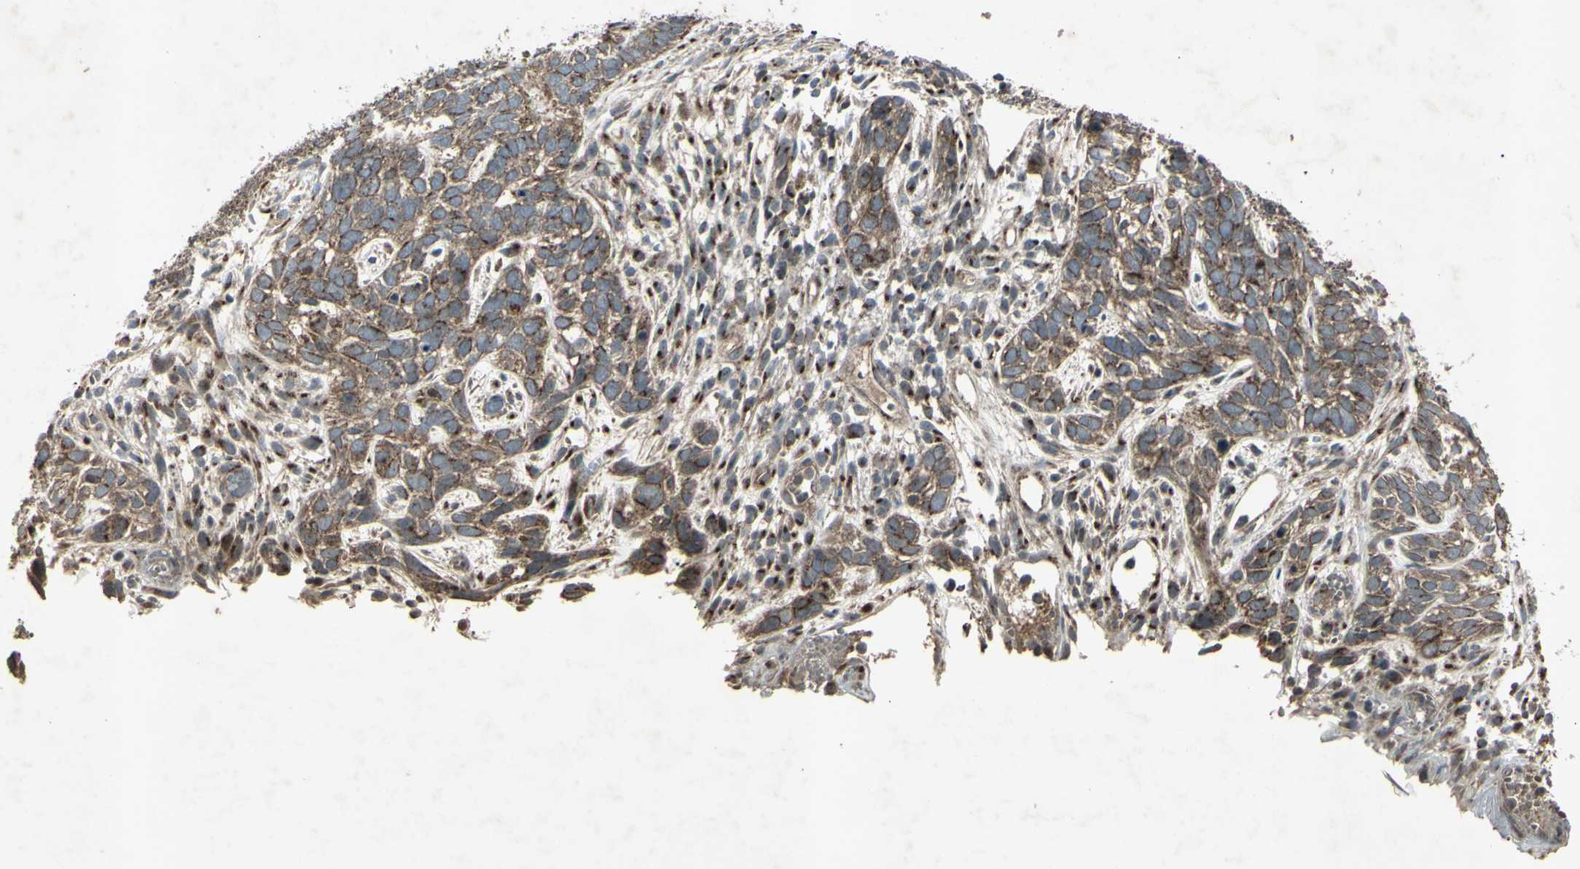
{"staining": {"intensity": "moderate", "quantity": ">75%", "location": "cytoplasmic/membranous"}, "tissue": "skin cancer", "cell_type": "Tumor cells", "image_type": "cancer", "snomed": [{"axis": "morphology", "description": "Basal cell carcinoma"}, {"axis": "topography", "description": "Skin"}], "caption": "Tumor cells show medium levels of moderate cytoplasmic/membranous expression in approximately >75% of cells in skin basal cell carcinoma.", "gene": "AP1G1", "patient": {"sex": "male", "age": 87}}